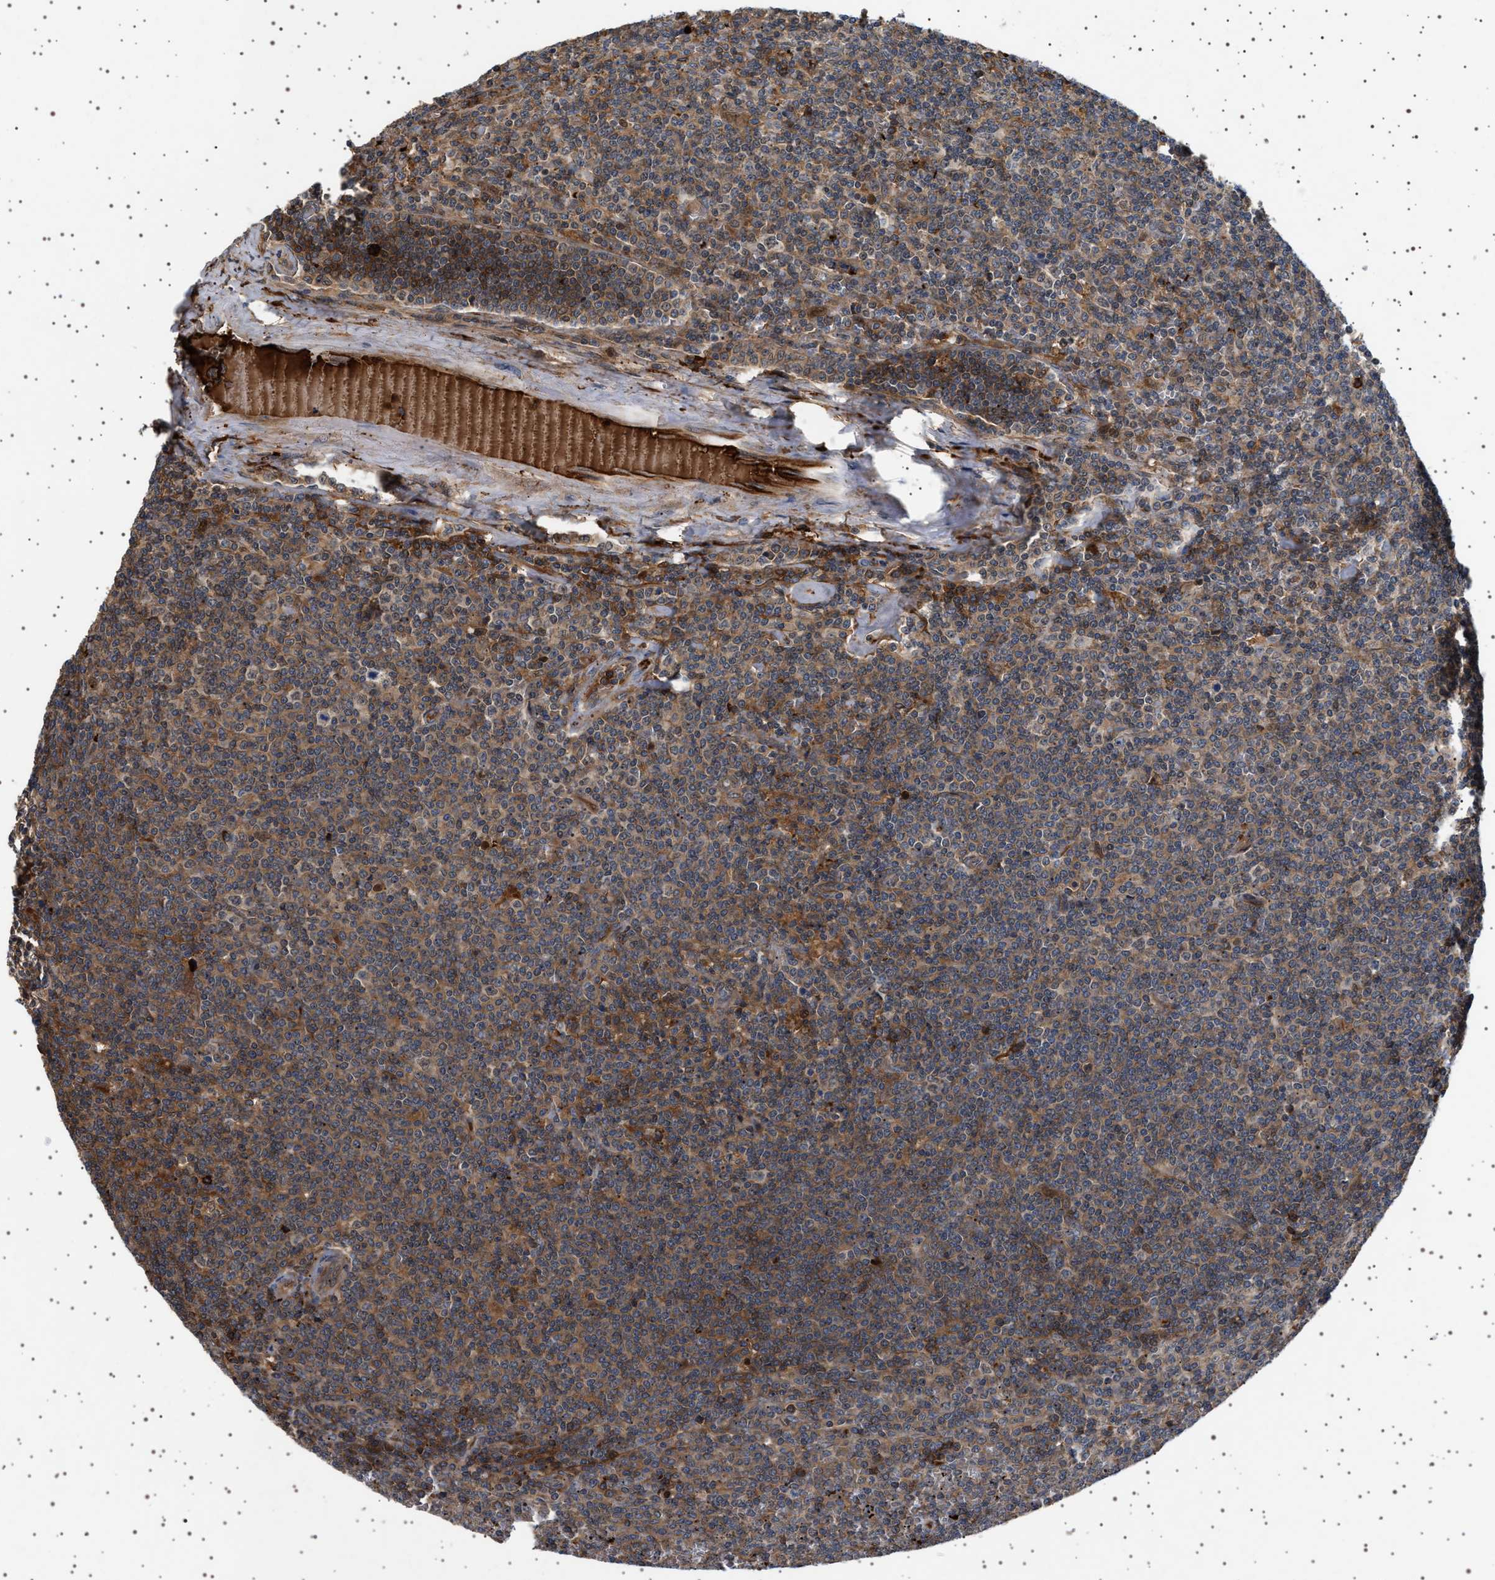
{"staining": {"intensity": "moderate", "quantity": "25%-75%", "location": "cytoplasmic/membranous"}, "tissue": "lymphoma", "cell_type": "Tumor cells", "image_type": "cancer", "snomed": [{"axis": "morphology", "description": "Malignant lymphoma, non-Hodgkin's type, Low grade"}, {"axis": "topography", "description": "Spleen"}], "caption": "Tumor cells exhibit medium levels of moderate cytoplasmic/membranous staining in approximately 25%-75% of cells in lymphoma.", "gene": "FICD", "patient": {"sex": "female", "age": 19}}